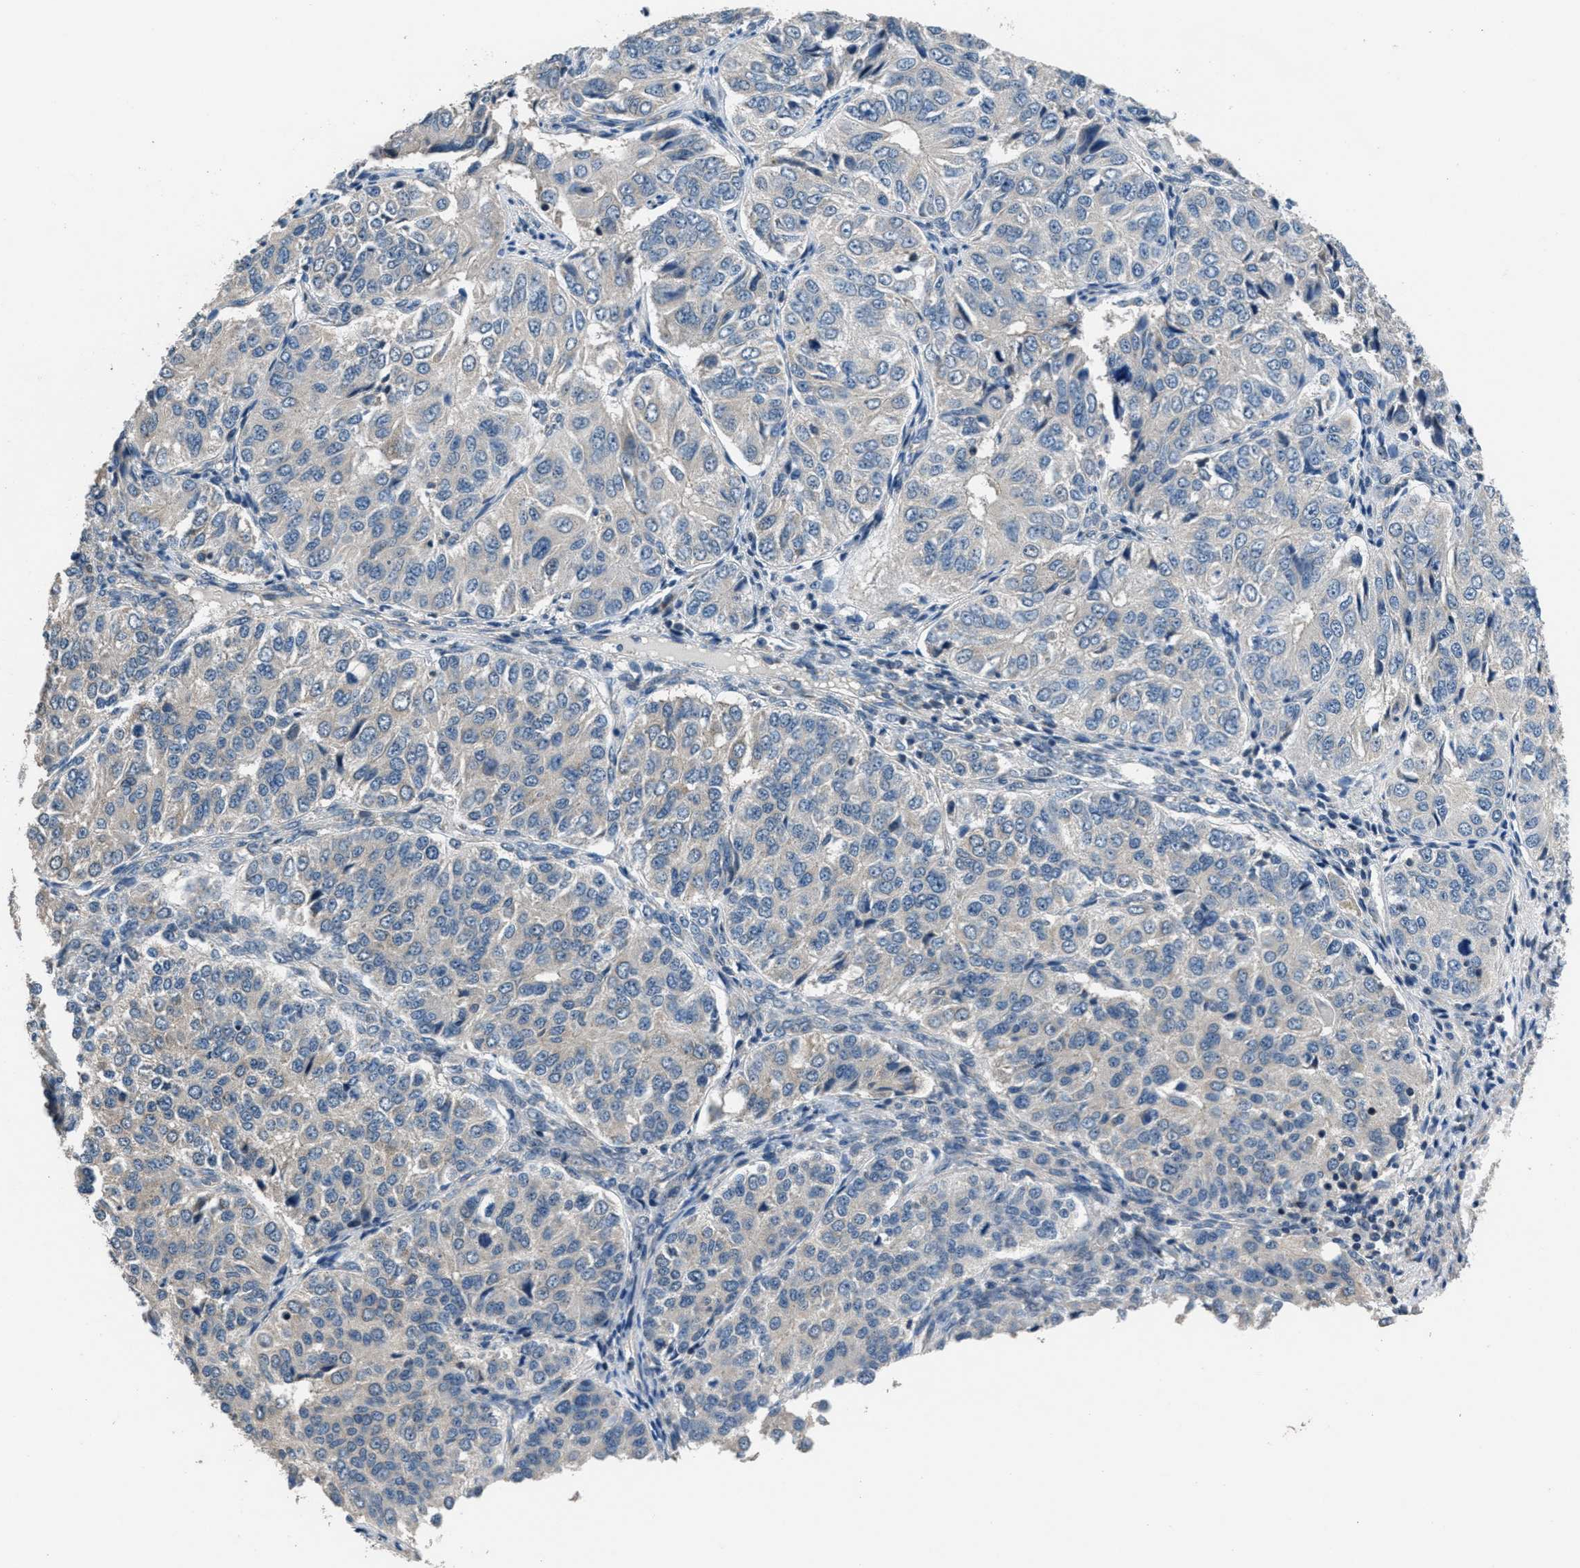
{"staining": {"intensity": "negative", "quantity": "none", "location": "none"}, "tissue": "ovarian cancer", "cell_type": "Tumor cells", "image_type": "cancer", "snomed": [{"axis": "morphology", "description": "Carcinoma, endometroid"}, {"axis": "topography", "description": "Ovary"}], "caption": "Micrograph shows no protein positivity in tumor cells of ovarian endometroid carcinoma tissue.", "gene": "NAT1", "patient": {"sex": "female", "age": 51}}